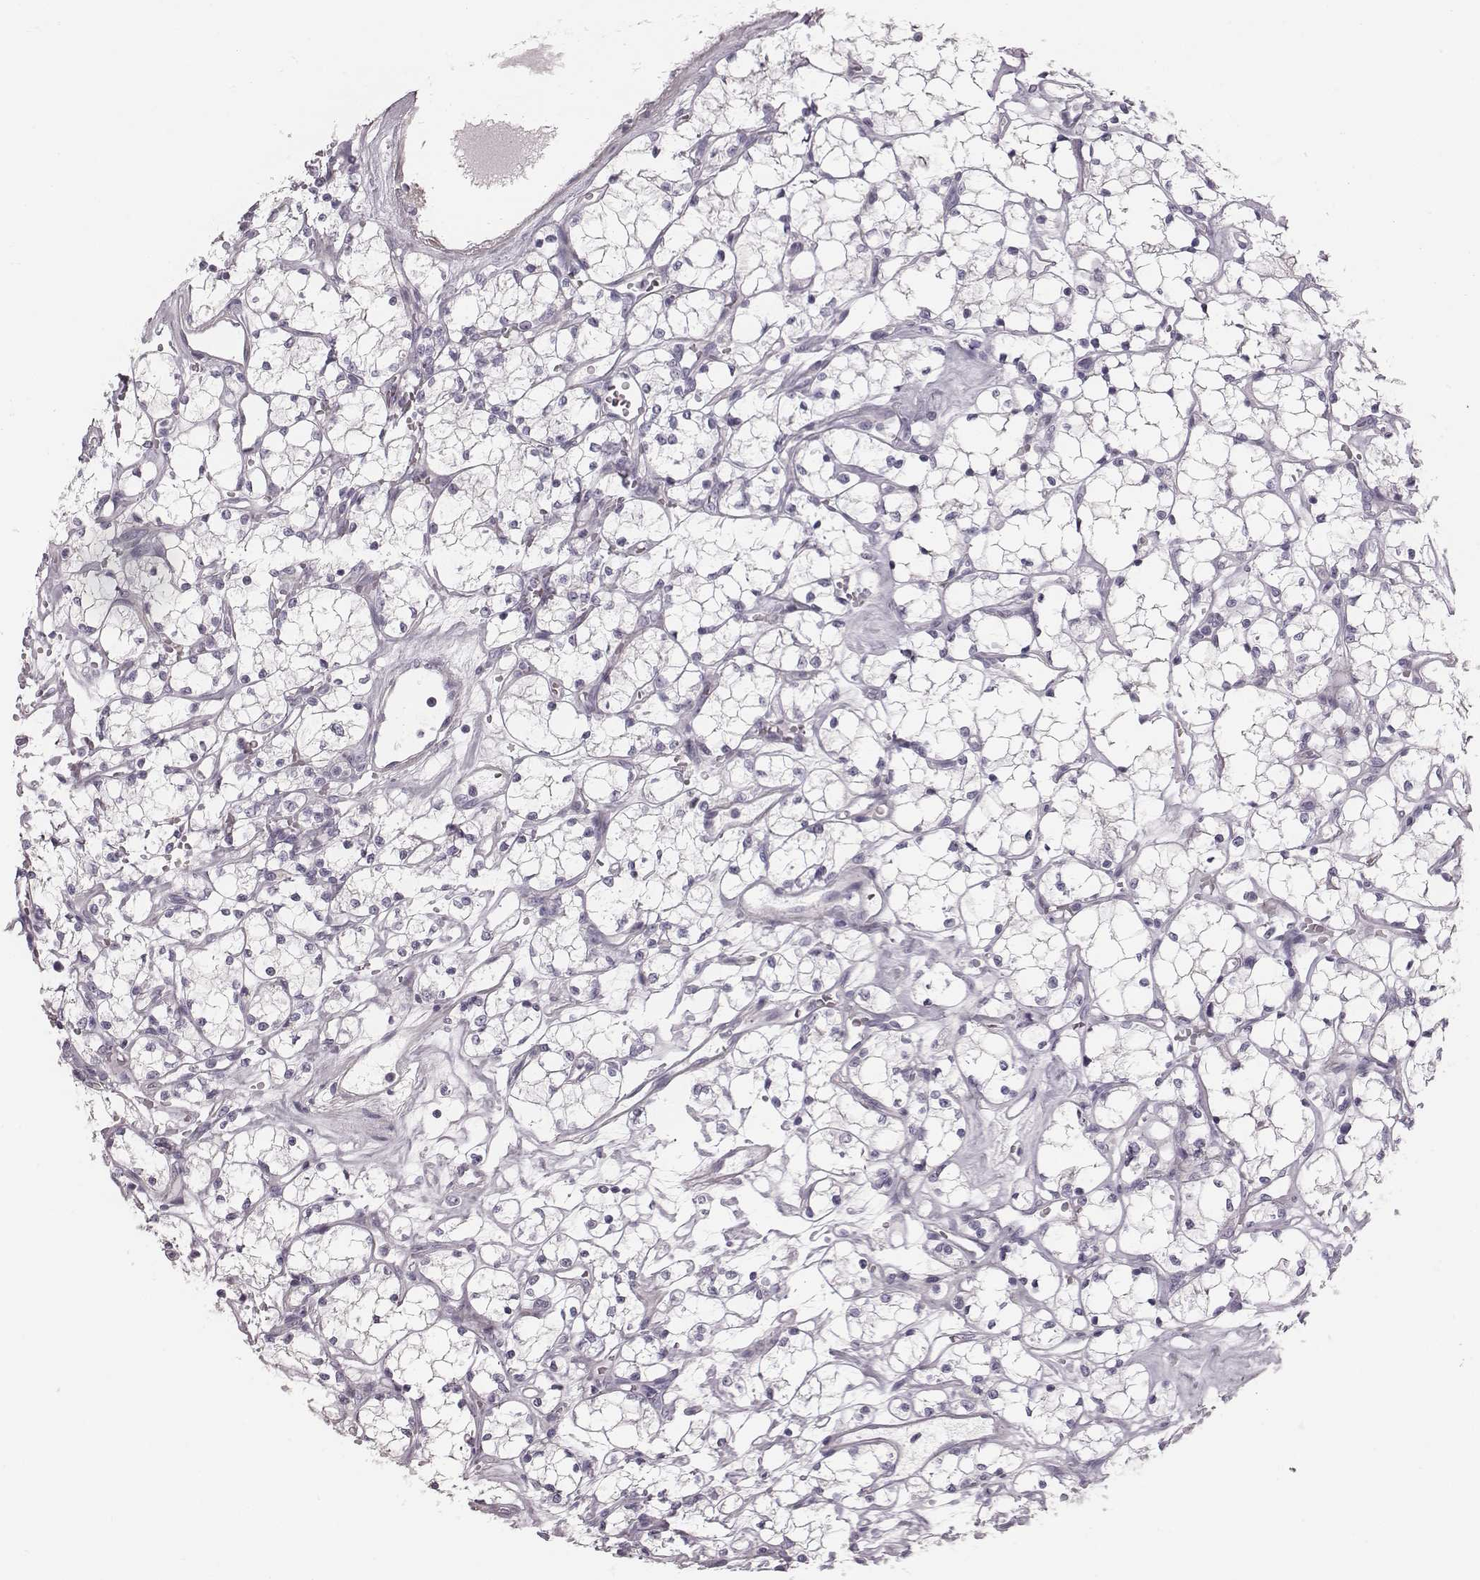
{"staining": {"intensity": "negative", "quantity": "none", "location": "none"}, "tissue": "renal cancer", "cell_type": "Tumor cells", "image_type": "cancer", "snomed": [{"axis": "morphology", "description": "Adenocarcinoma, NOS"}, {"axis": "topography", "description": "Kidney"}], "caption": "Protein analysis of renal adenocarcinoma shows no significant staining in tumor cells.", "gene": "CRISP1", "patient": {"sex": "female", "age": 69}}